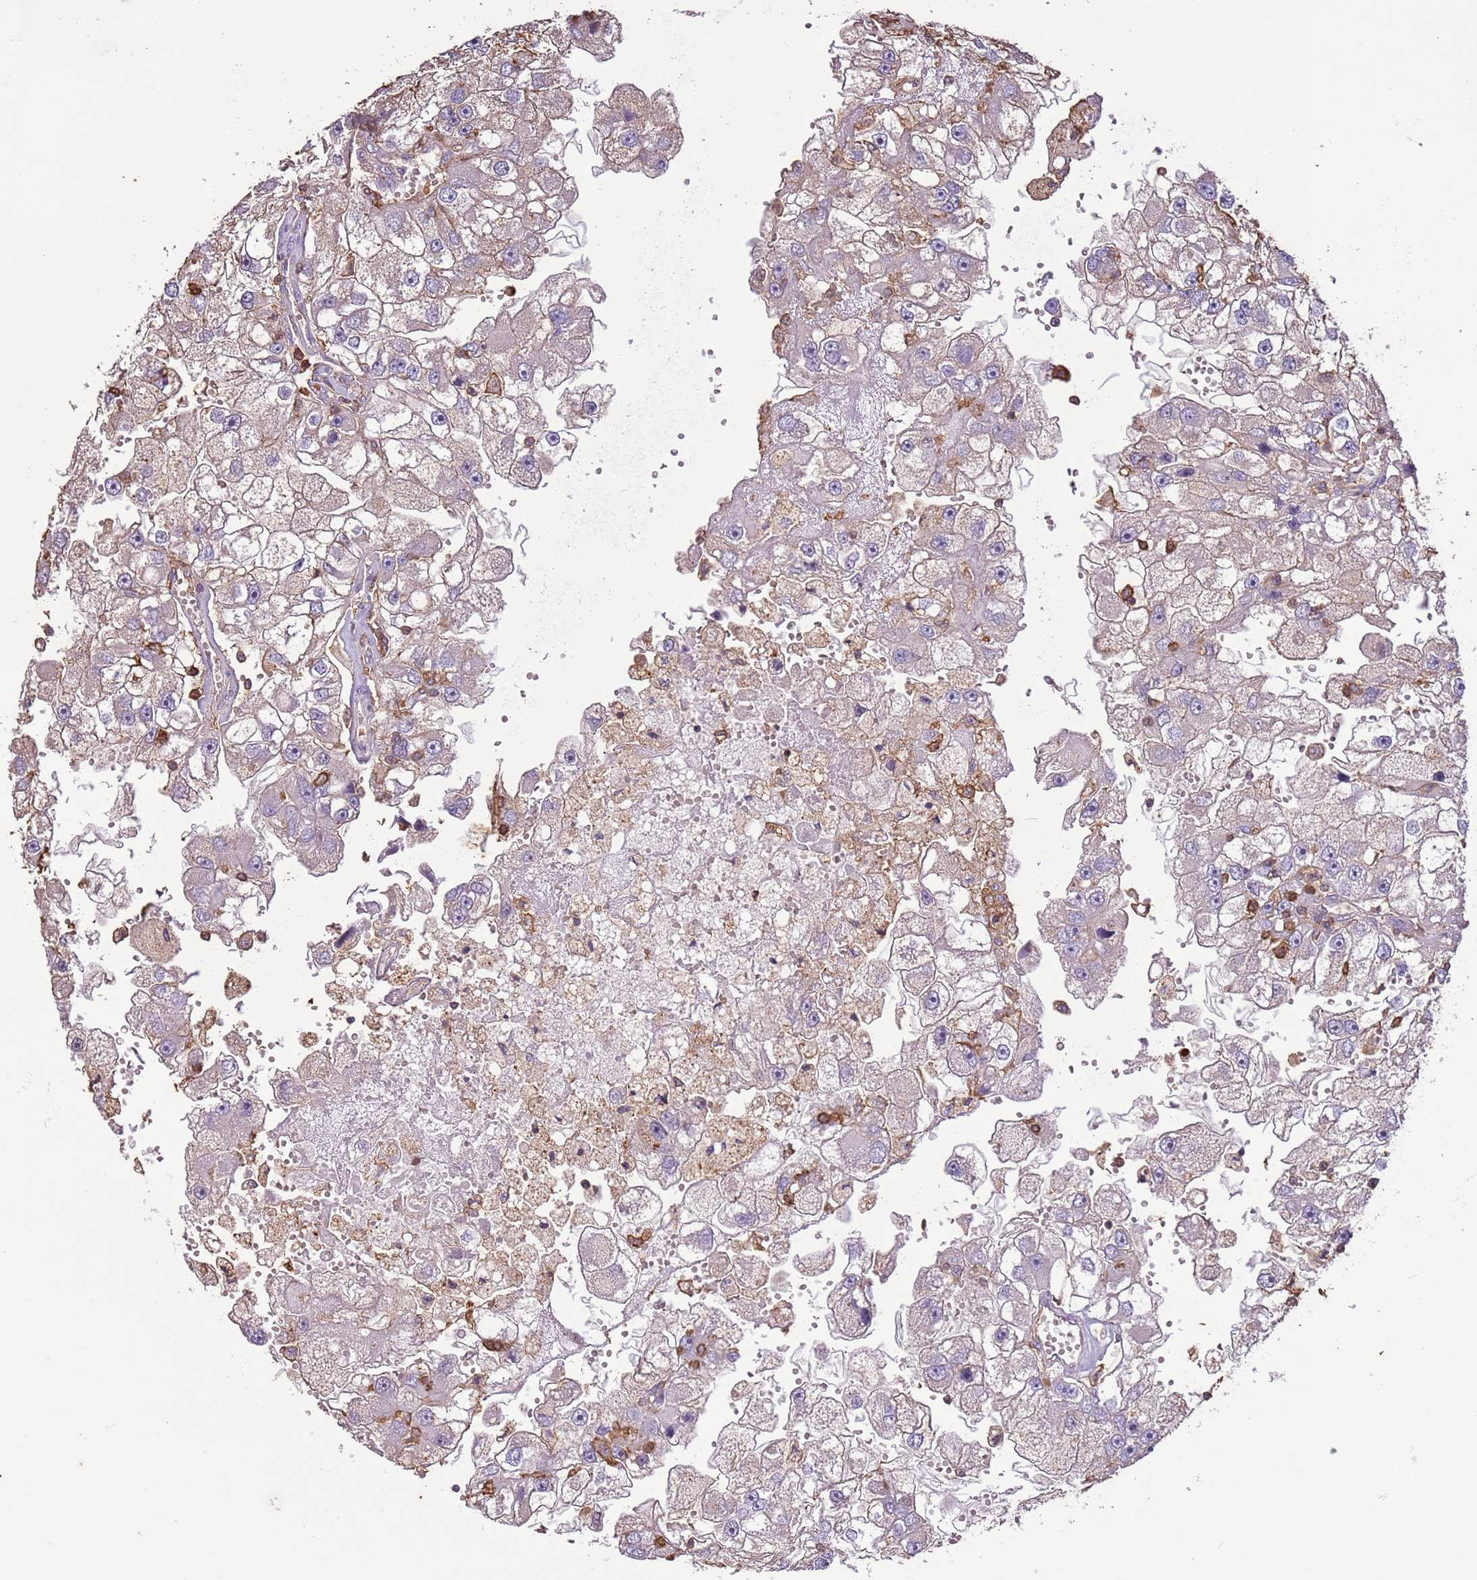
{"staining": {"intensity": "moderate", "quantity": "<25%", "location": "cytoplasmic/membranous"}, "tissue": "renal cancer", "cell_type": "Tumor cells", "image_type": "cancer", "snomed": [{"axis": "morphology", "description": "Adenocarcinoma, NOS"}, {"axis": "topography", "description": "Kidney"}], "caption": "Protein expression by immunohistochemistry (IHC) reveals moderate cytoplasmic/membranous expression in approximately <25% of tumor cells in adenocarcinoma (renal). The staining was performed using DAB (3,3'-diaminobenzidine) to visualize the protein expression in brown, while the nuclei were stained in blue with hematoxylin (Magnification: 20x).", "gene": "ARL10", "patient": {"sex": "male", "age": 63}}